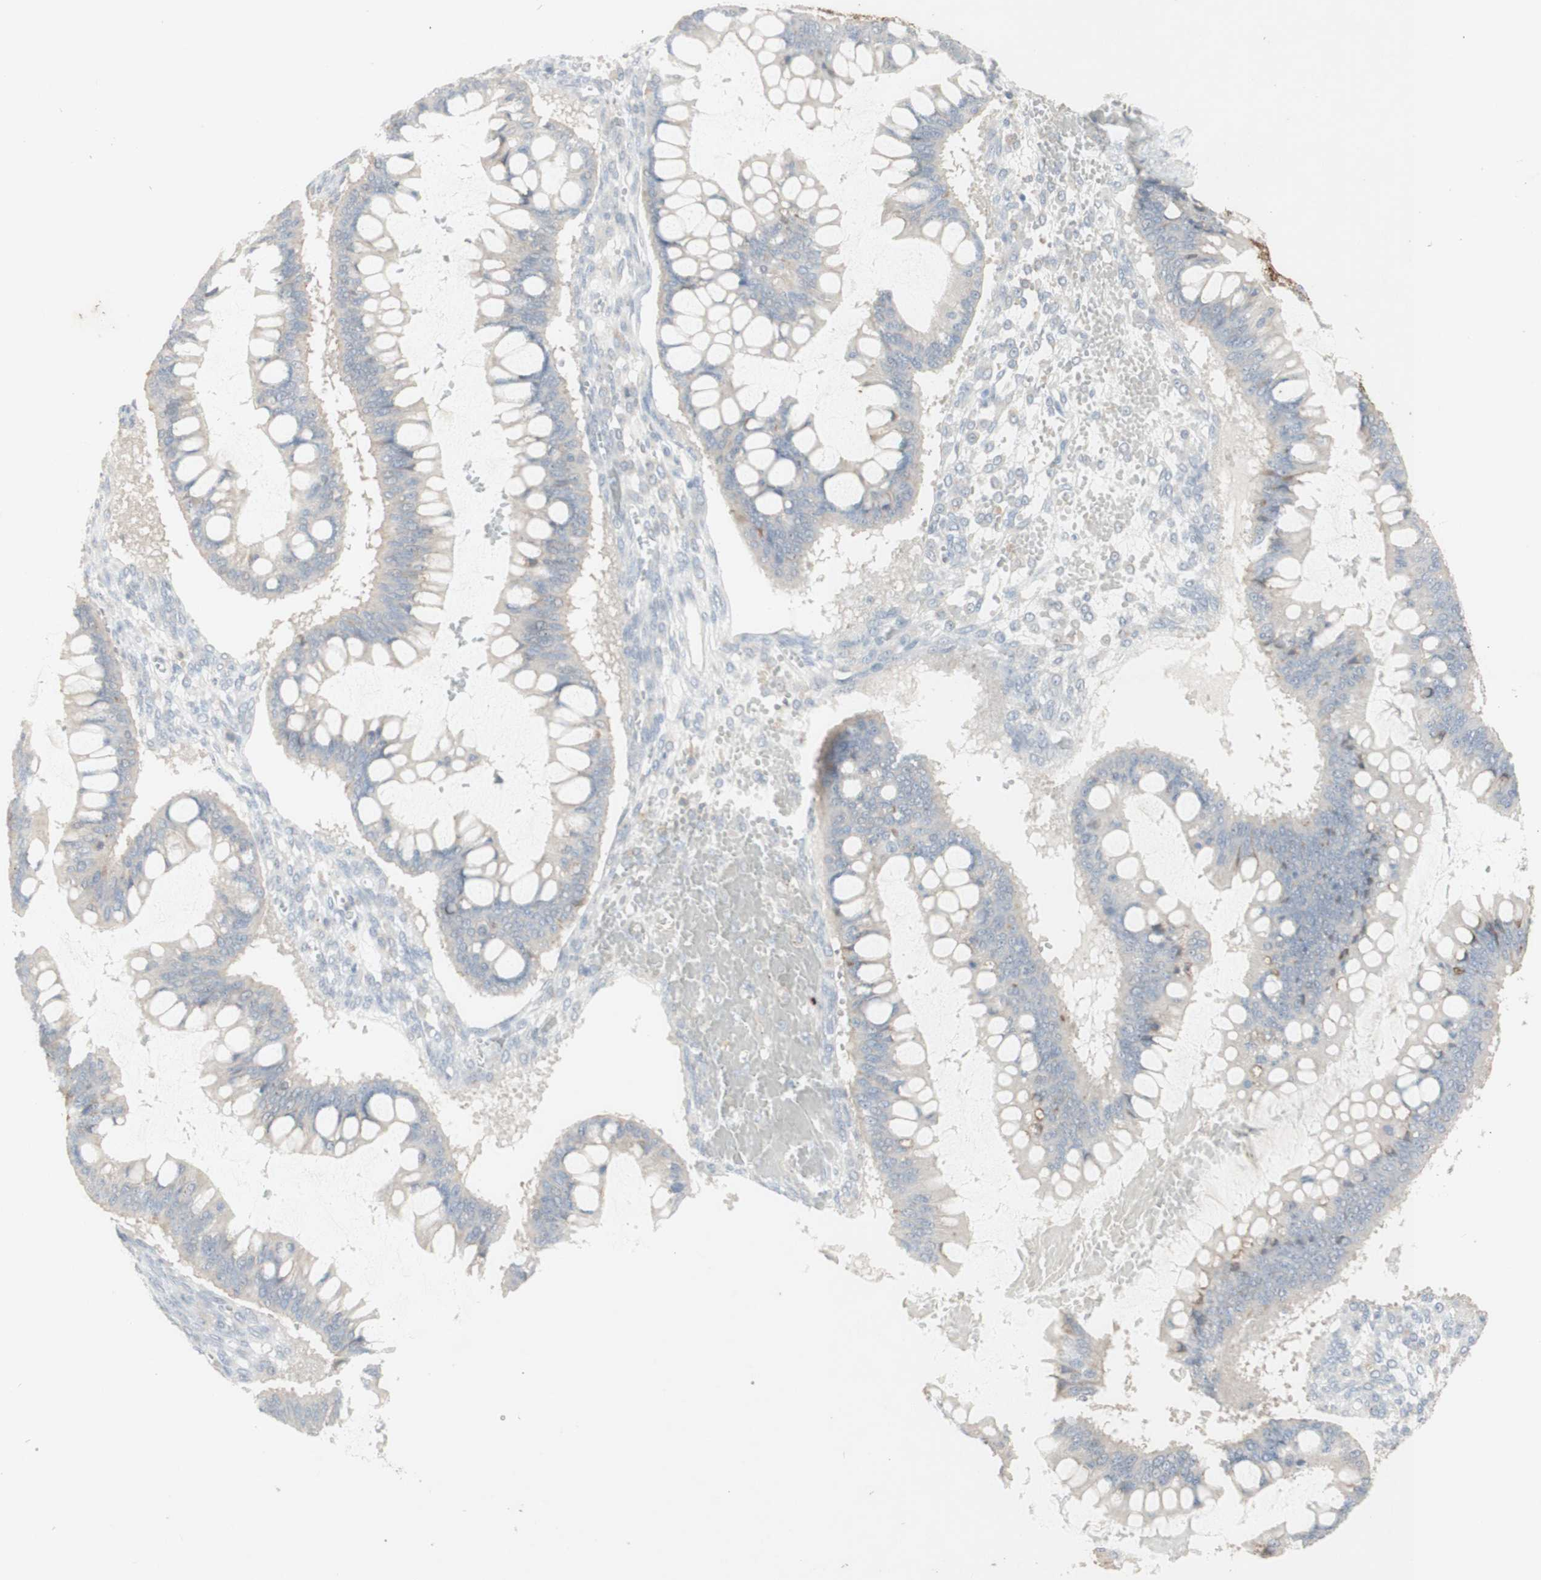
{"staining": {"intensity": "negative", "quantity": "none", "location": "none"}, "tissue": "ovarian cancer", "cell_type": "Tumor cells", "image_type": "cancer", "snomed": [{"axis": "morphology", "description": "Cystadenocarcinoma, mucinous, NOS"}, {"axis": "topography", "description": "Ovary"}], "caption": "An immunohistochemistry (IHC) micrograph of ovarian cancer (mucinous cystadenocarcinoma) is shown. There is no staining in tumor cells of ovarian cancer (mucinous cystadenocarcinoma).", "gene": "ATP6V1B1", "patient": {"sex": "female", "age": 73}}